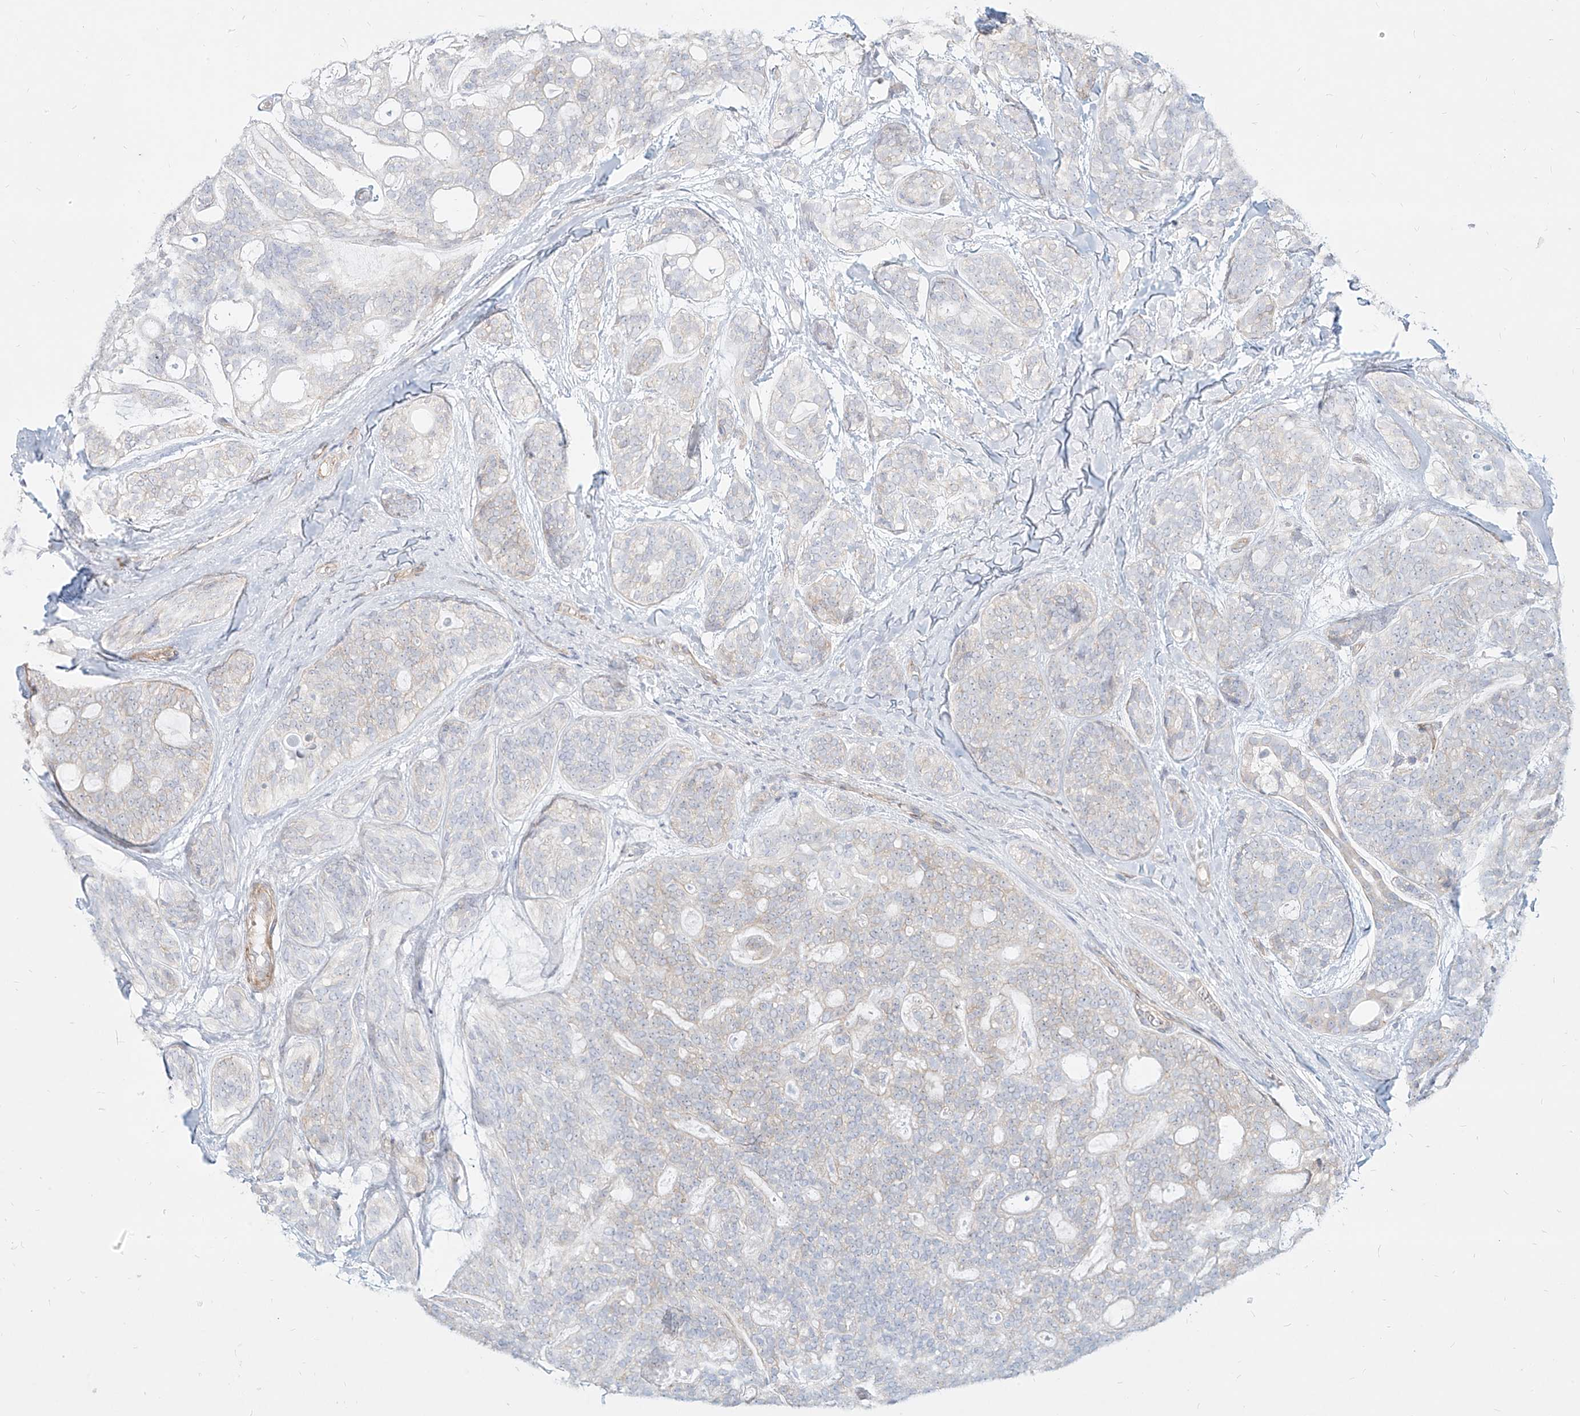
{"staining": {"intensity": "negative", "quantity": "none", "location": "none"}, "tissue": "head and neck cancer", "cell_type": "Tumor cells", "image_type": "cancer", "snomed": [{"axis": "morphology", "description": "Adenocarcinoma, NOS"}, {"axis": "topography", "description": "Head-Neck"}], "caption": "This is a image of IHC staining of adenocarcinoma (head and neck), which shows no staining in tumor cells.", "gene": "ITPKB", "patient": {"sex": "male", "age": 66}}